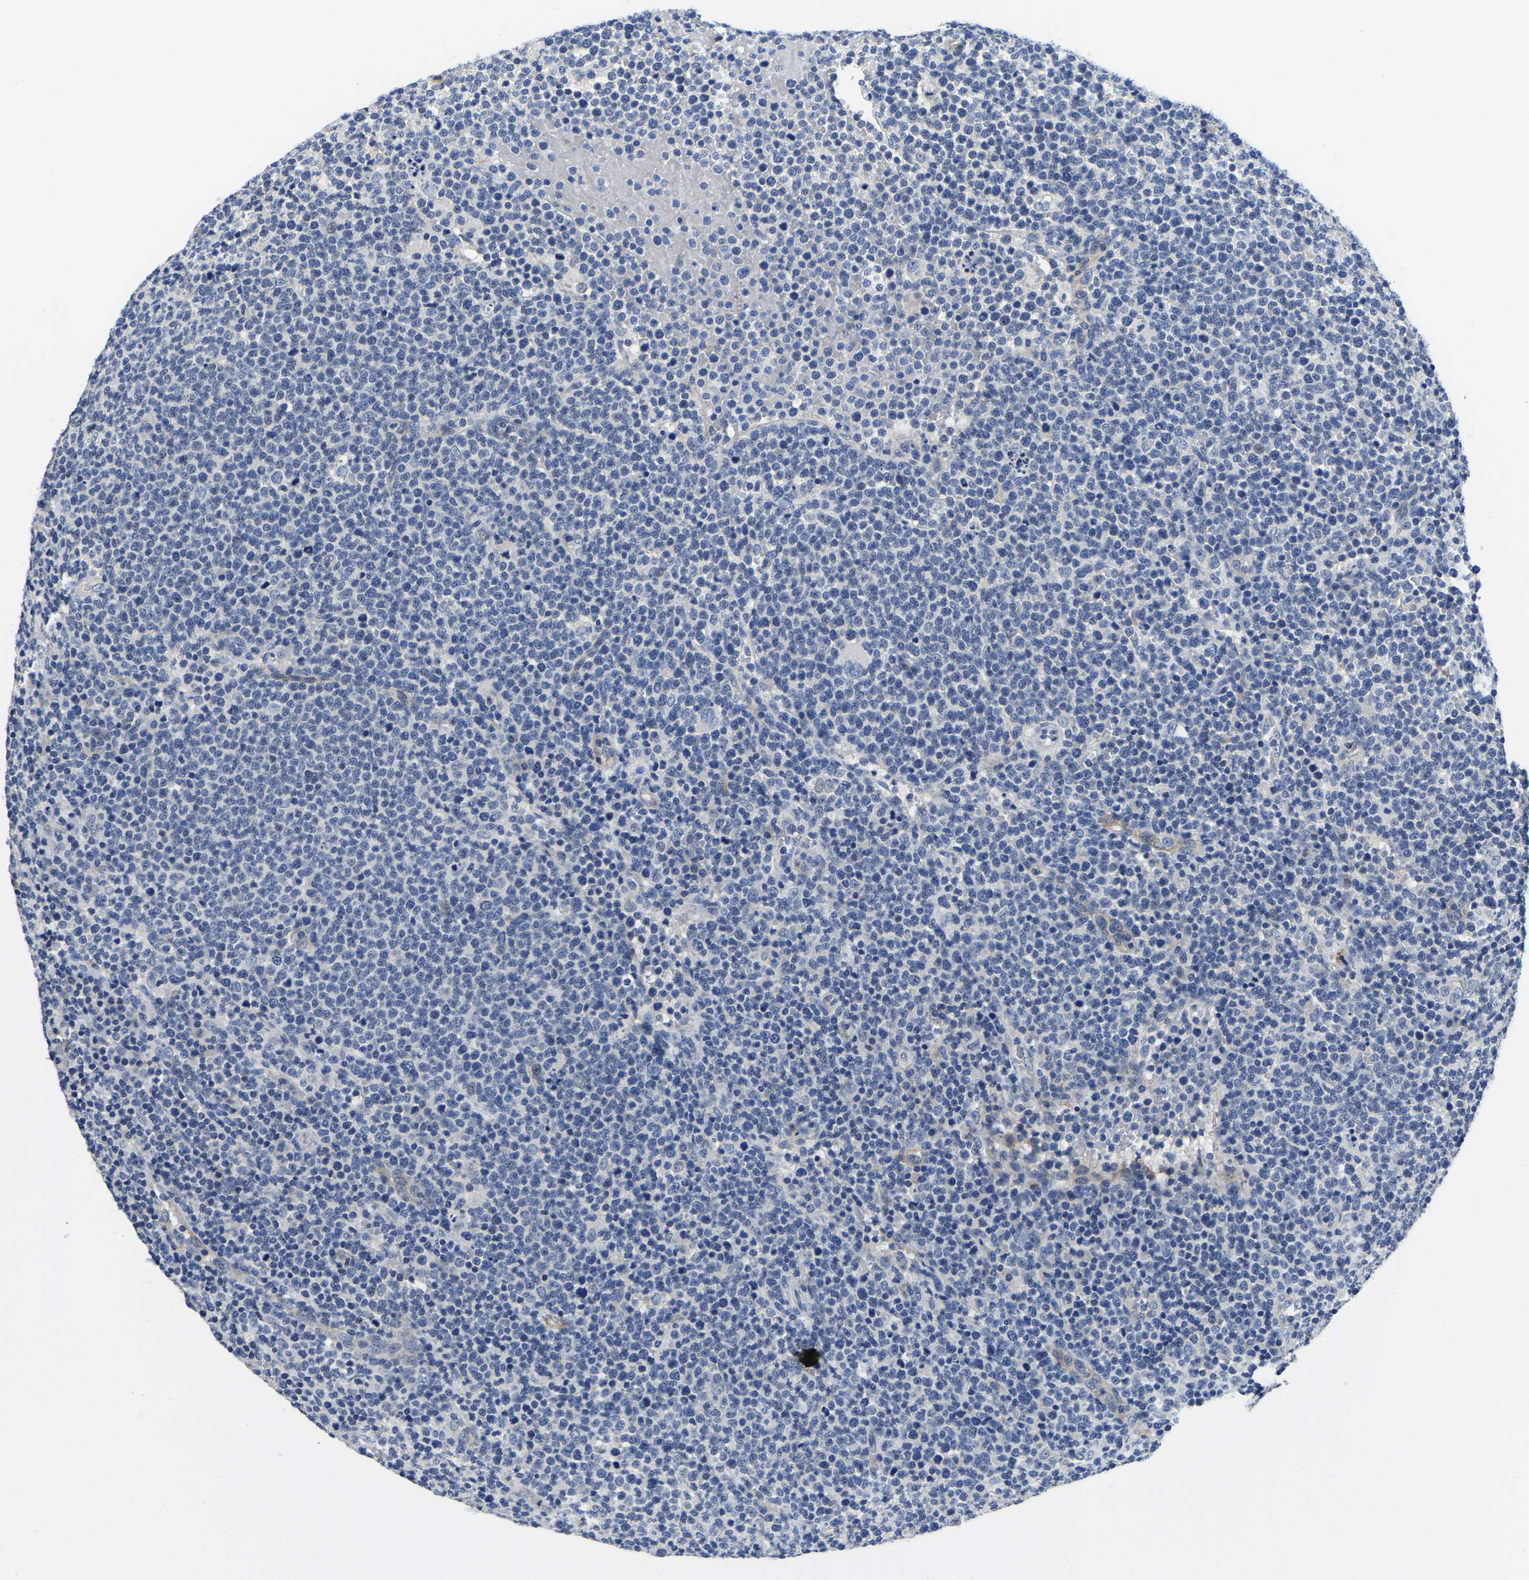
{"staining": {"intensity": "negative", "quantity": "none", "location": "none"}, "tissue": "lymphoma", "cell_type": "Tumor cells", "image_type": "cancer", "snomed": [{"axis": "morphology", "description": "Malignant lymphoma, non-Hodgkin's type, High grade"}, {"axis": "topography", "description": "Lymph node"}], "caption": "Immunohistochemistry (IHC) image of lymphoma stained for a protein (brown), which reveals no staining in tumor cells.", "gene": "ITGA2", "patient": {"sex": "male", "age": 61}}